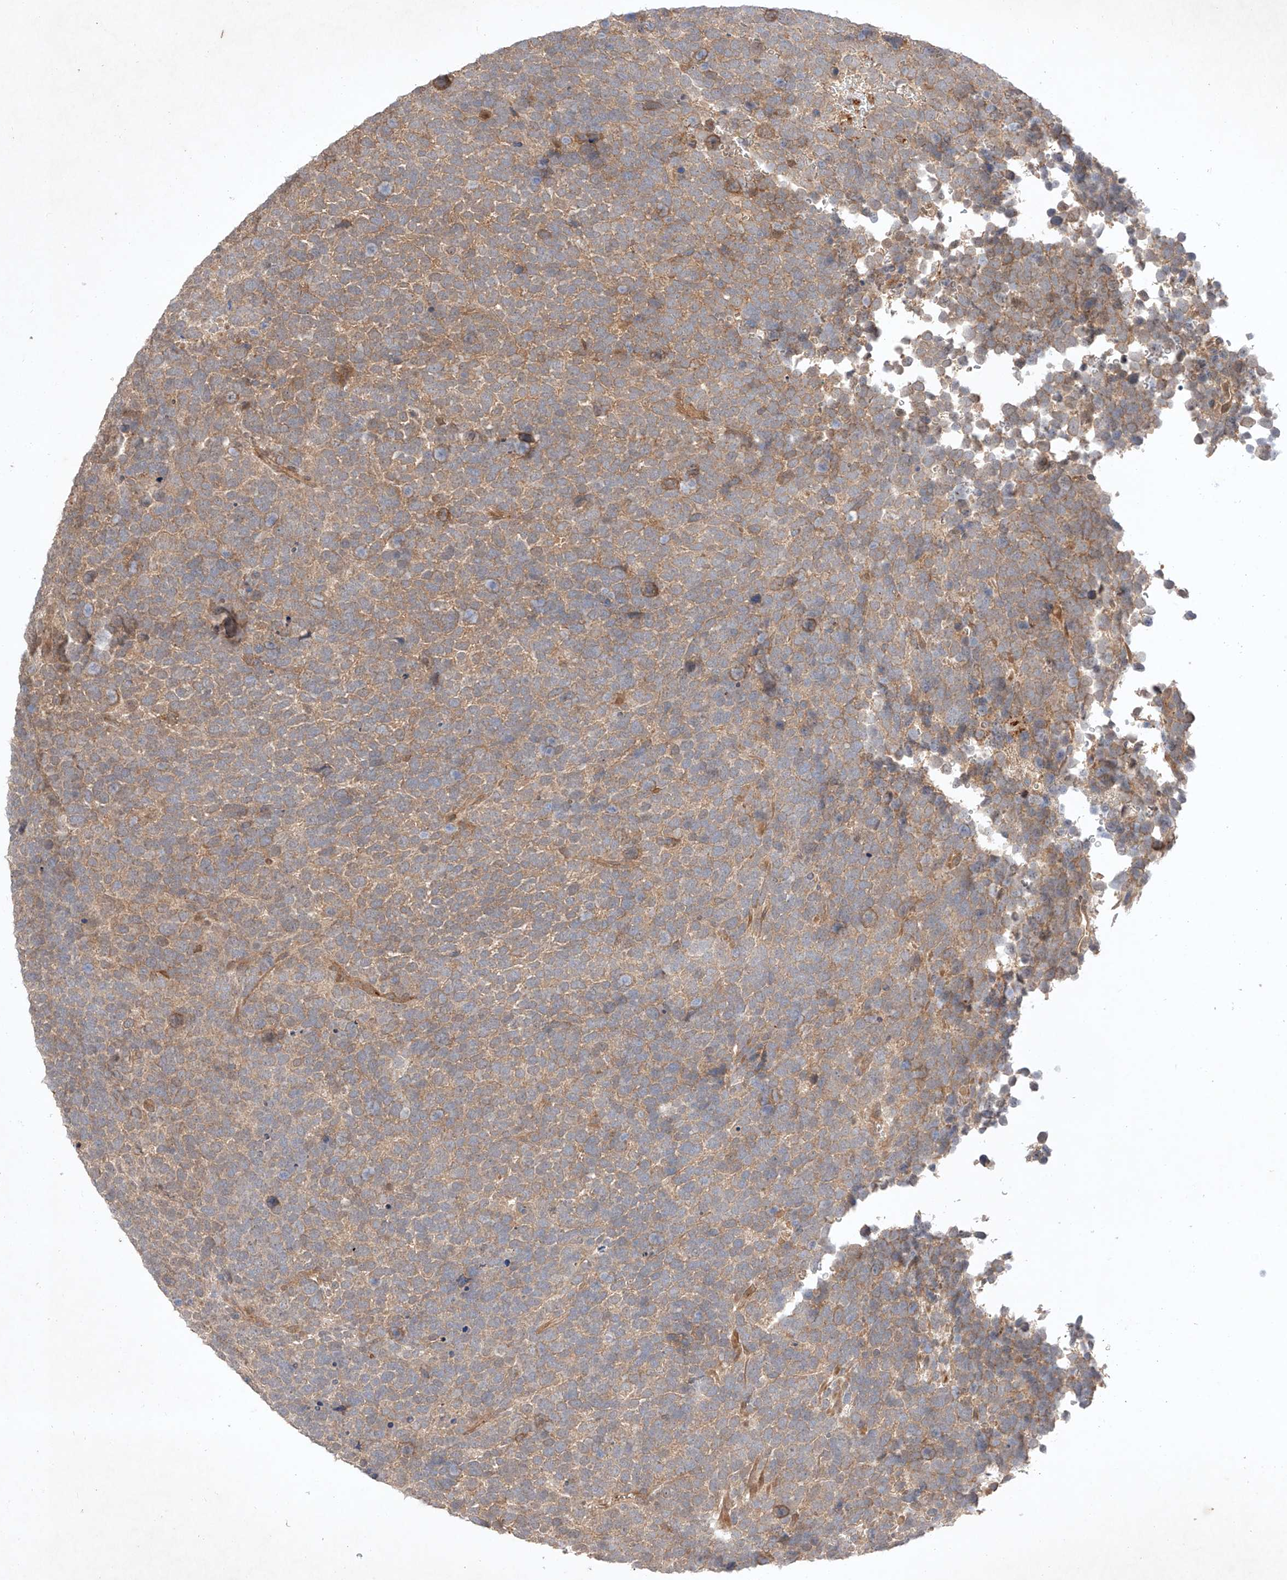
{"staining": {"intensity": "weak", "quantity": ">75%", "location": "cytoplasmic/membranous"}, "tissue": "urothelial cancer", "cell_type": "Tumor cells", "image_type": "cancer", "snomed": [{"axis": "morphology", "description": "Urothelial carcinoma, High grade"}, {"axis": "topography", "description": "Urinary bladder"}], "caption": "Protein expression analysis of urothelial cancer shows weak cytoplasmic/membranous positivity in about >75% of tumor cells.", "gene": "ZNF124", "patient": {"sex": "female", "age": 82}}